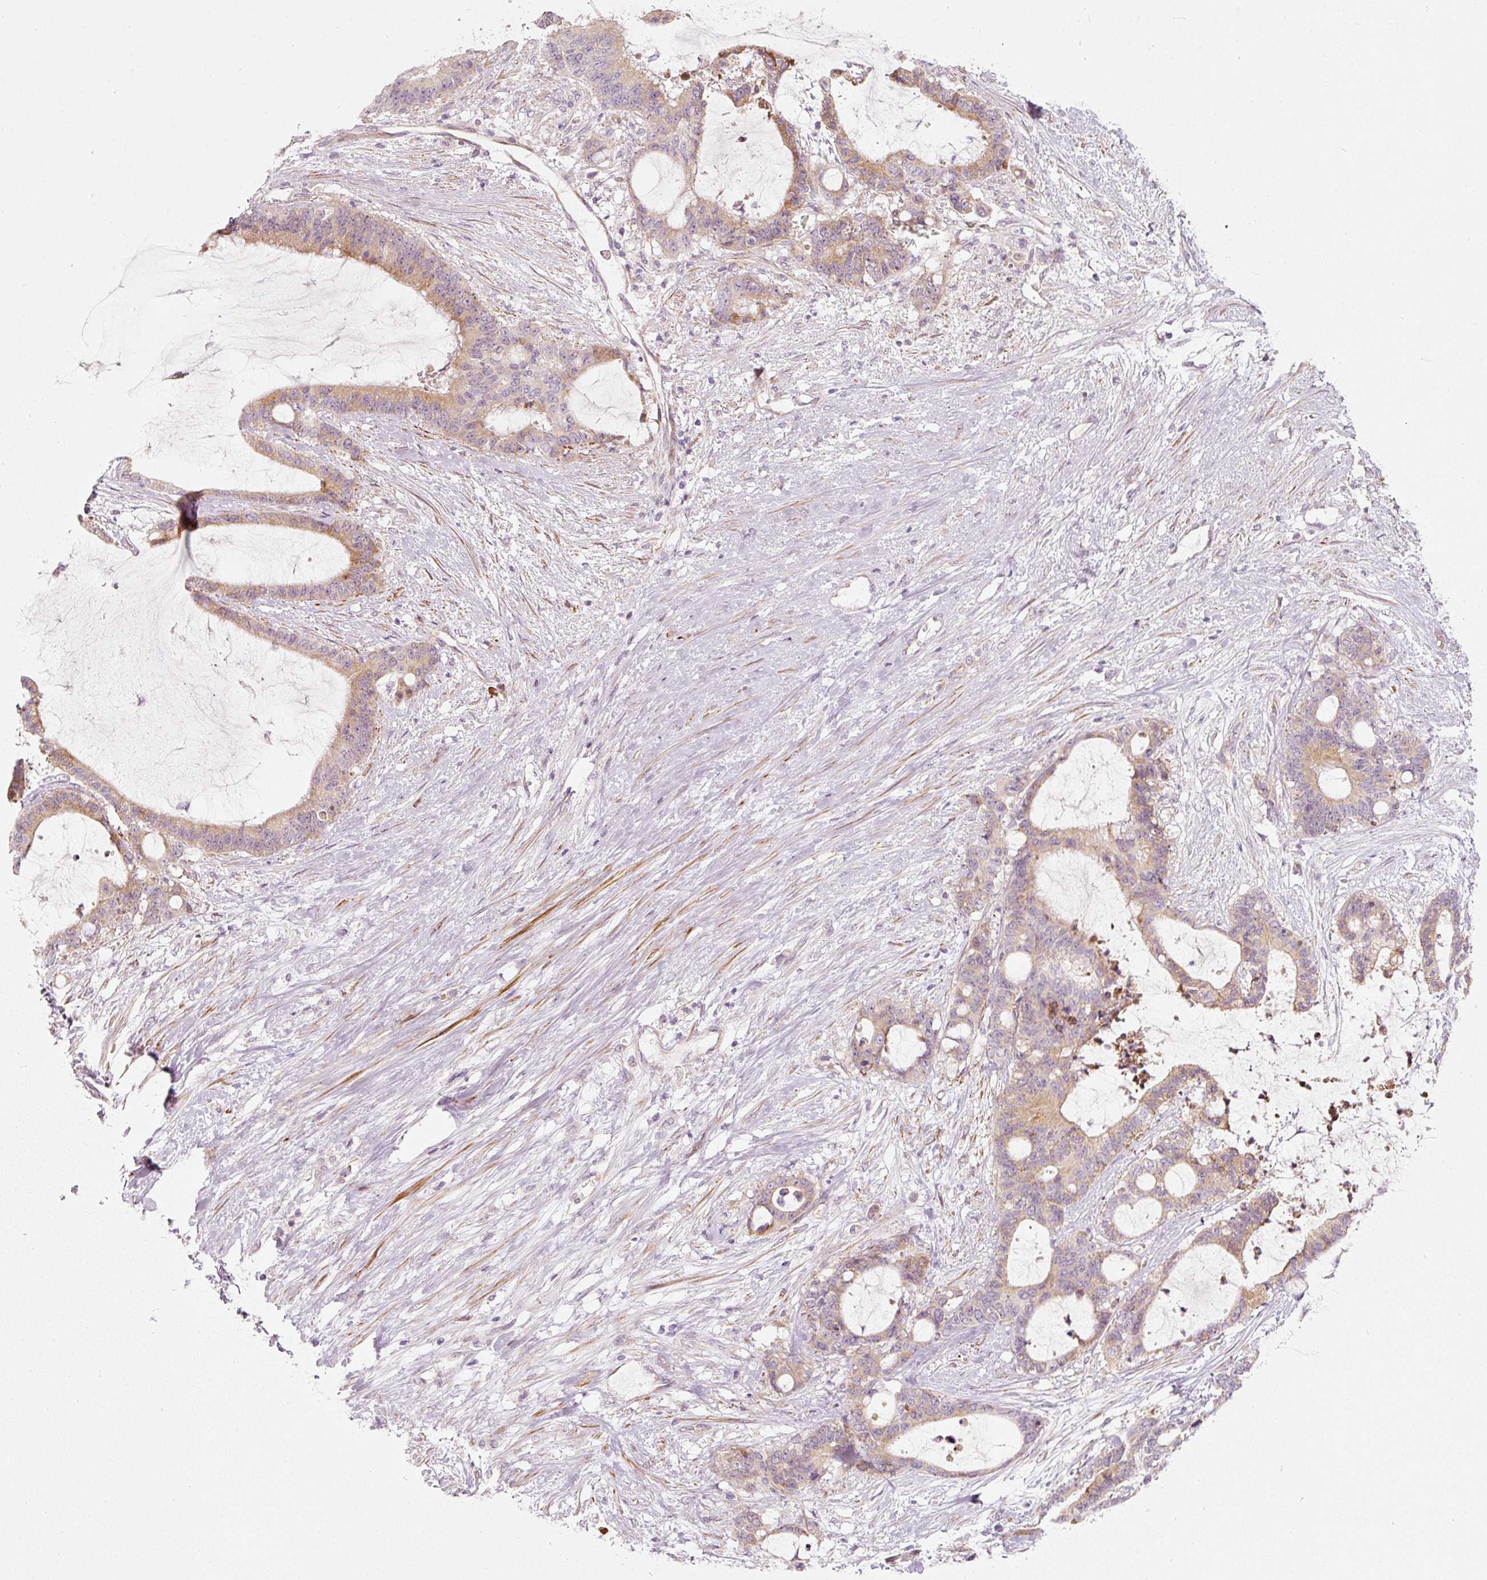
{"staining": {"intensity": "moderate", "quantity": "25%-75%", "location": "cytoplasmic/membranous"}, "tissue": "liver cancer", "cell_type": "Tumor cells", "image_type": "cancer", "snomed": [{"axis": "morphology", "description": "Normal tissue, NOS"}, {"axis": "morphology", "description": "Cholangiocarcinoma"}, {"axis": "topography", "description": "Liver"}, {"axis": "topography", "description": "Peripheral nerve tissue"}], "caption": "Brown immunohistochemical staining in human liver cancer displays moderate cytoplasmic/membranous positivity in about 25%-75% of tumor cells.", "gene": "KCNQ1", "patient": {"sex": "female", "age": 73}}